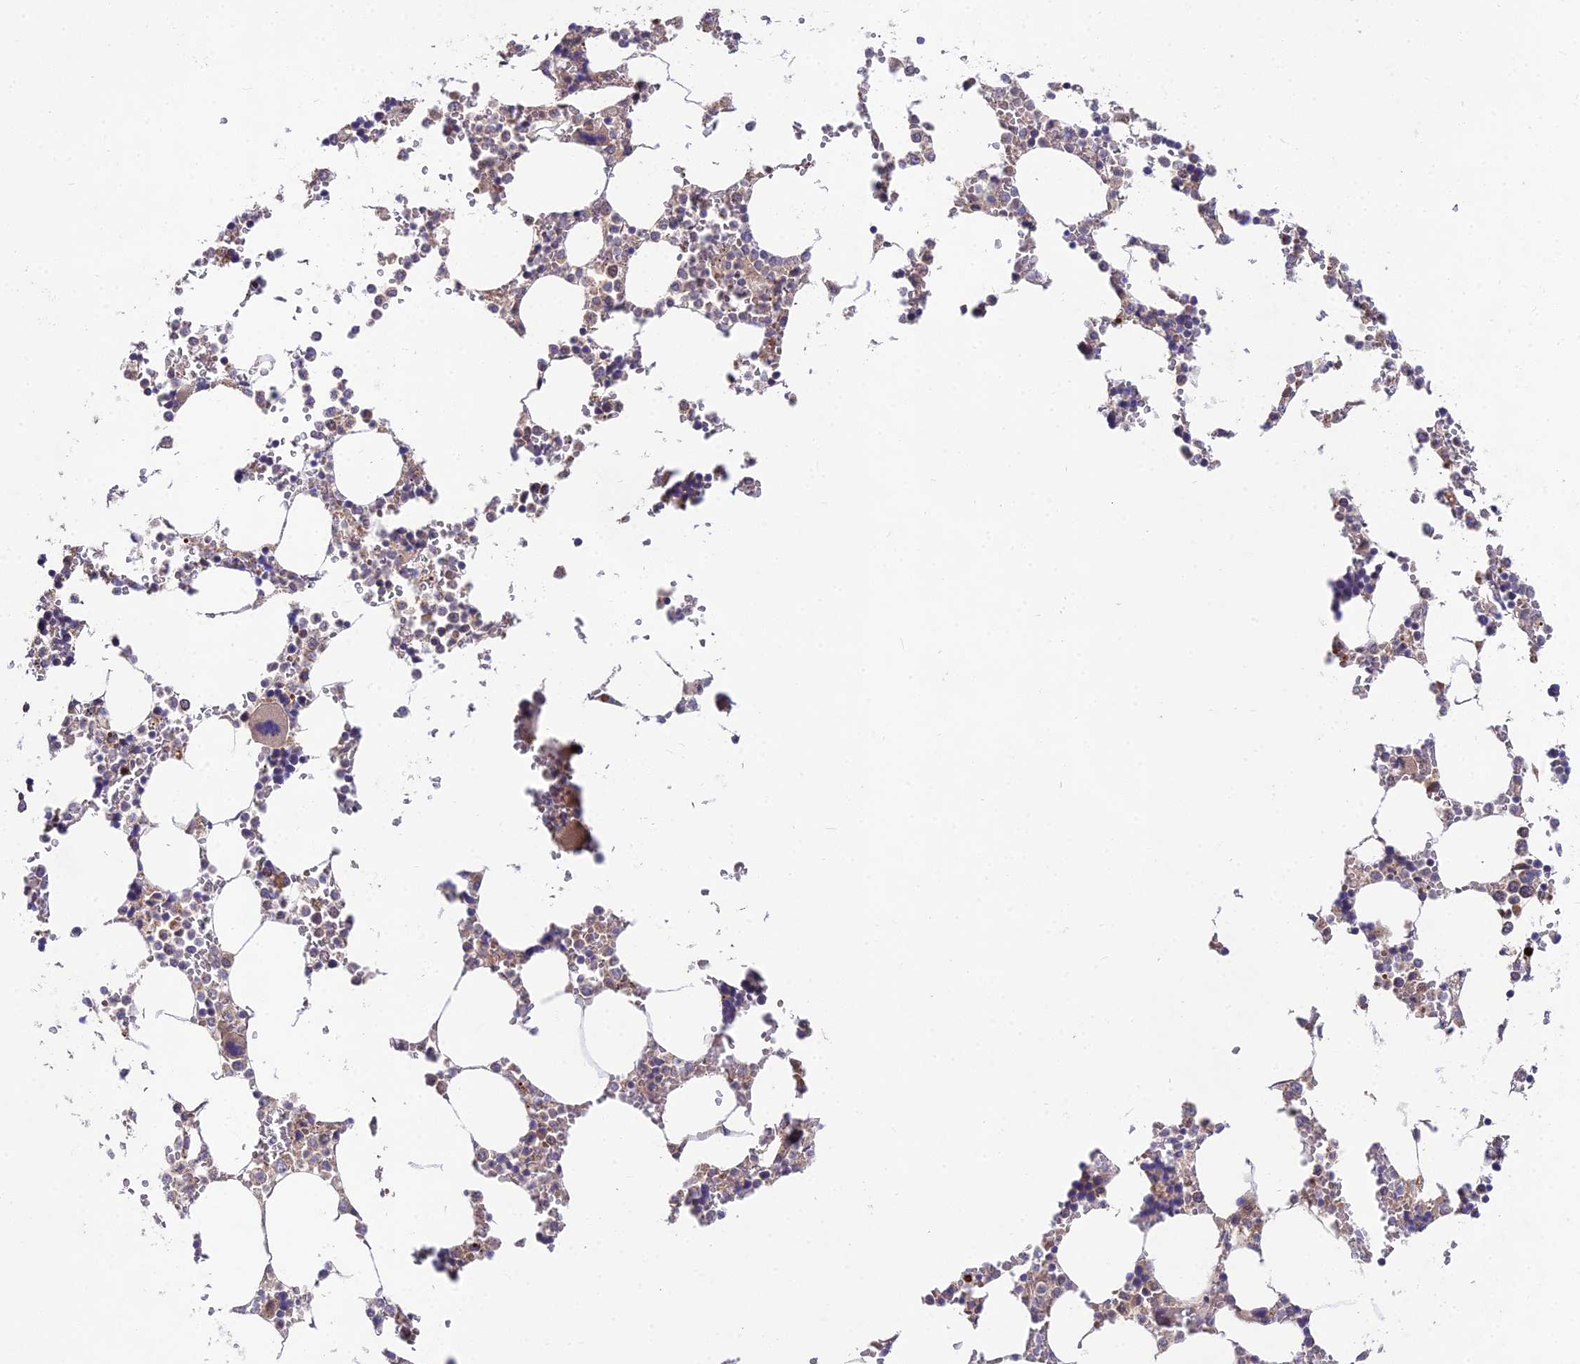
{"staining": {"intensity": "weak", "quantity": "<25%", "location": "cytoplasmic/membranous"}, "tissue": "bone marrow", "cell_type": "Hematopoietic cells", "image_type": "normal", "snomed": [{"axis": "morphology", "description": "Normal tissue, NOS"}, {"axis": "topography", "description": "Bone marrow"}], "caption": "Immunohistochemistry histopathology image of normal human bone marrow stained for a protein (brown), which displays no staining in hematopoietic cells.", "gene": "WDR43", "patient": {"sex": "male", "age": 64}}